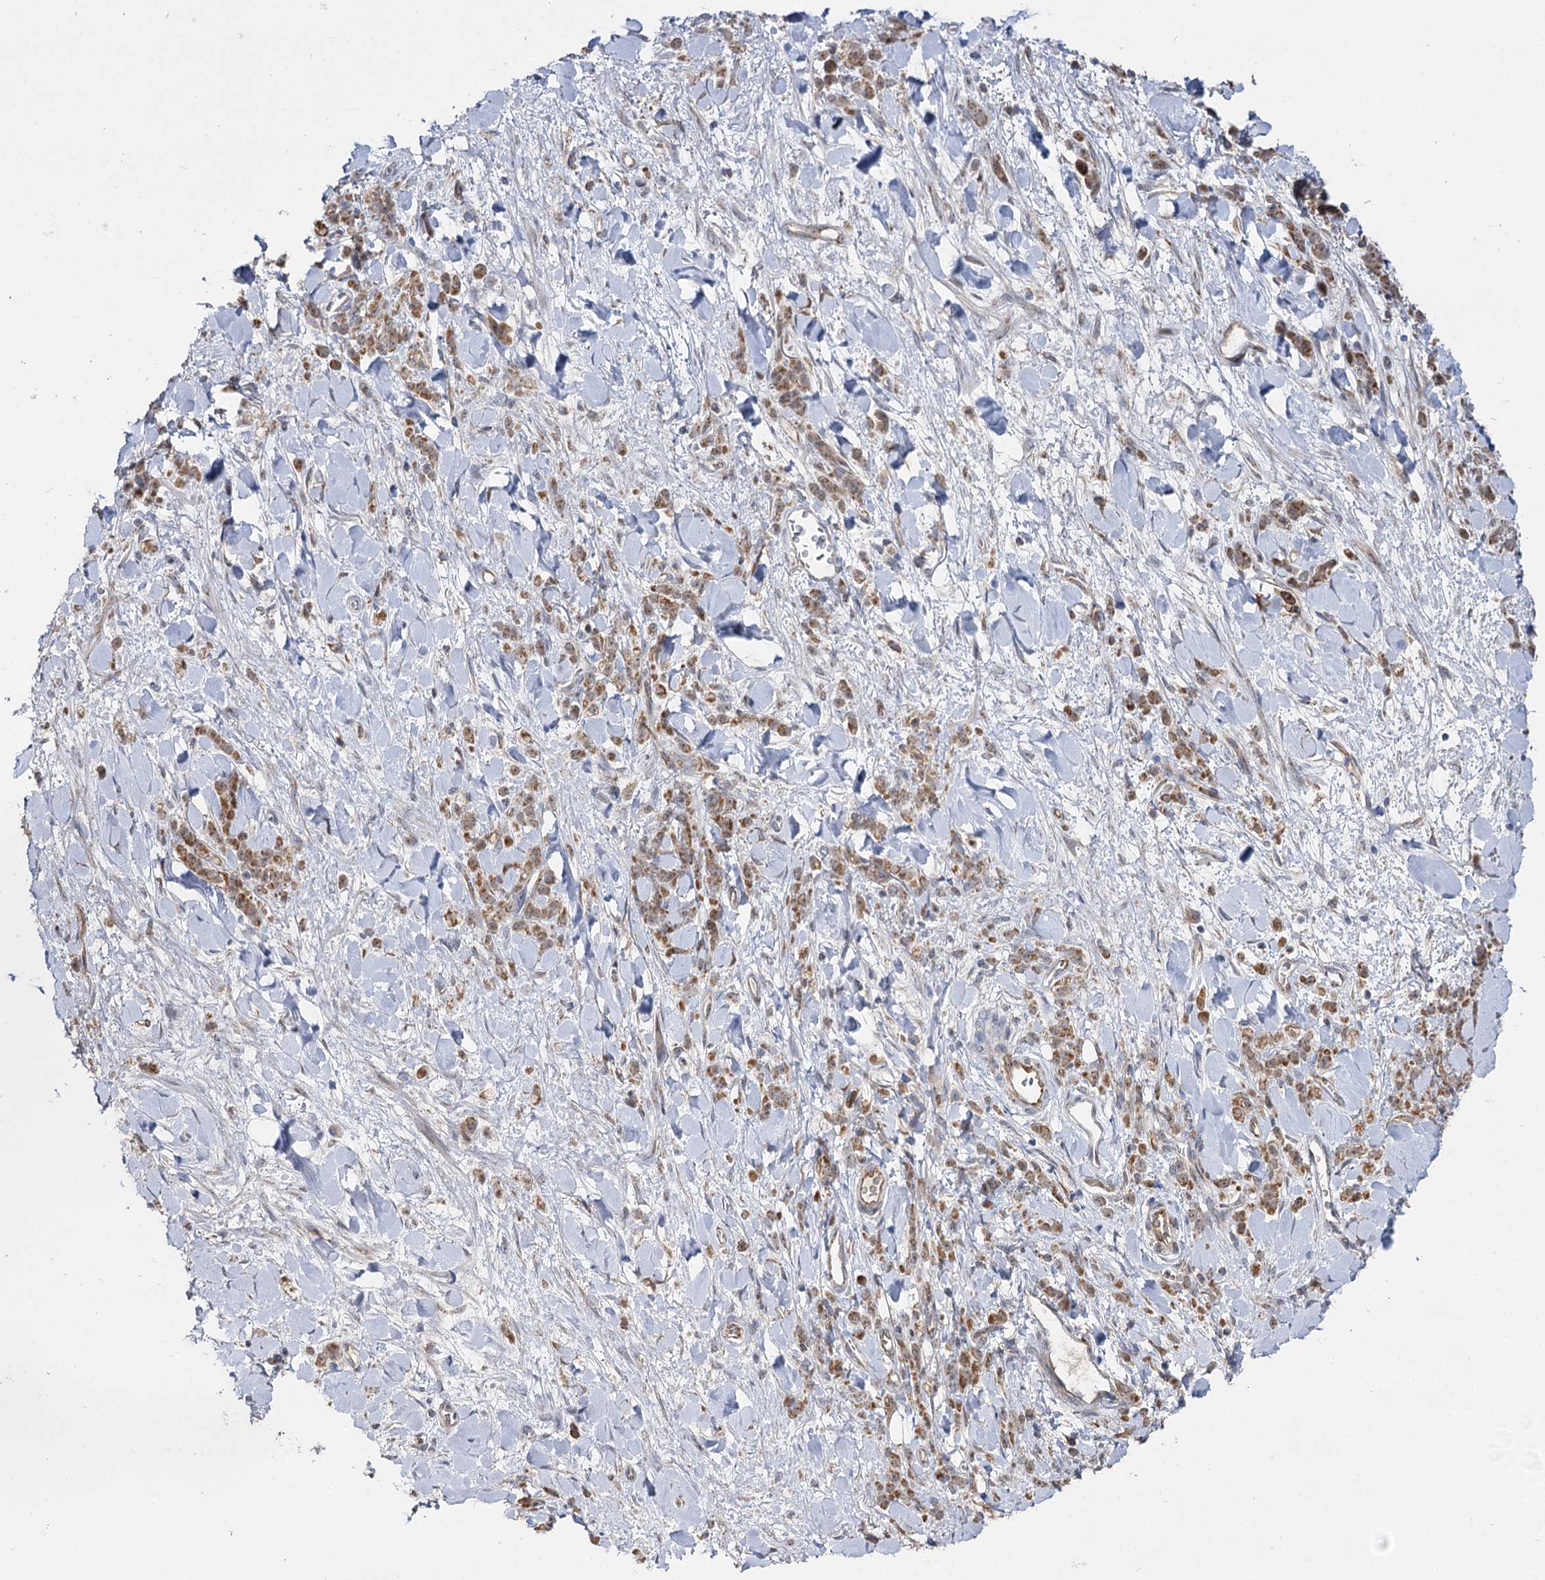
{"staining": {"intensity": "moderate", "quantity": ">75%", "location": "cytoplasmic/membranous"}, "tissue": "stomach cancer", "cell_type": "Tumor cells", "image_type": "cancer", "snomed": [{"axis": "morphology", "description": "Normal tissue, NOS"}, {"axis": "morphology", "description": "Adenocarcinoma, NOS"}, {"axis": "topography", "description": "Stomach"}], "caption": "Stomach adenocarcinoma tissue demonstrates moderate cytoplasmic/membranous expression in about >75% of tumor cells, visualized by immunohistochemistry. The staining was performed using DAB (3,3'-diaminobenzidine) to visualize the protein expression in brown, while the nuclei were stained in blue with hematoxylin (Magnification: 20x).", "gene": "CBR4", "patient": {"sex": "male", "age": 82}}